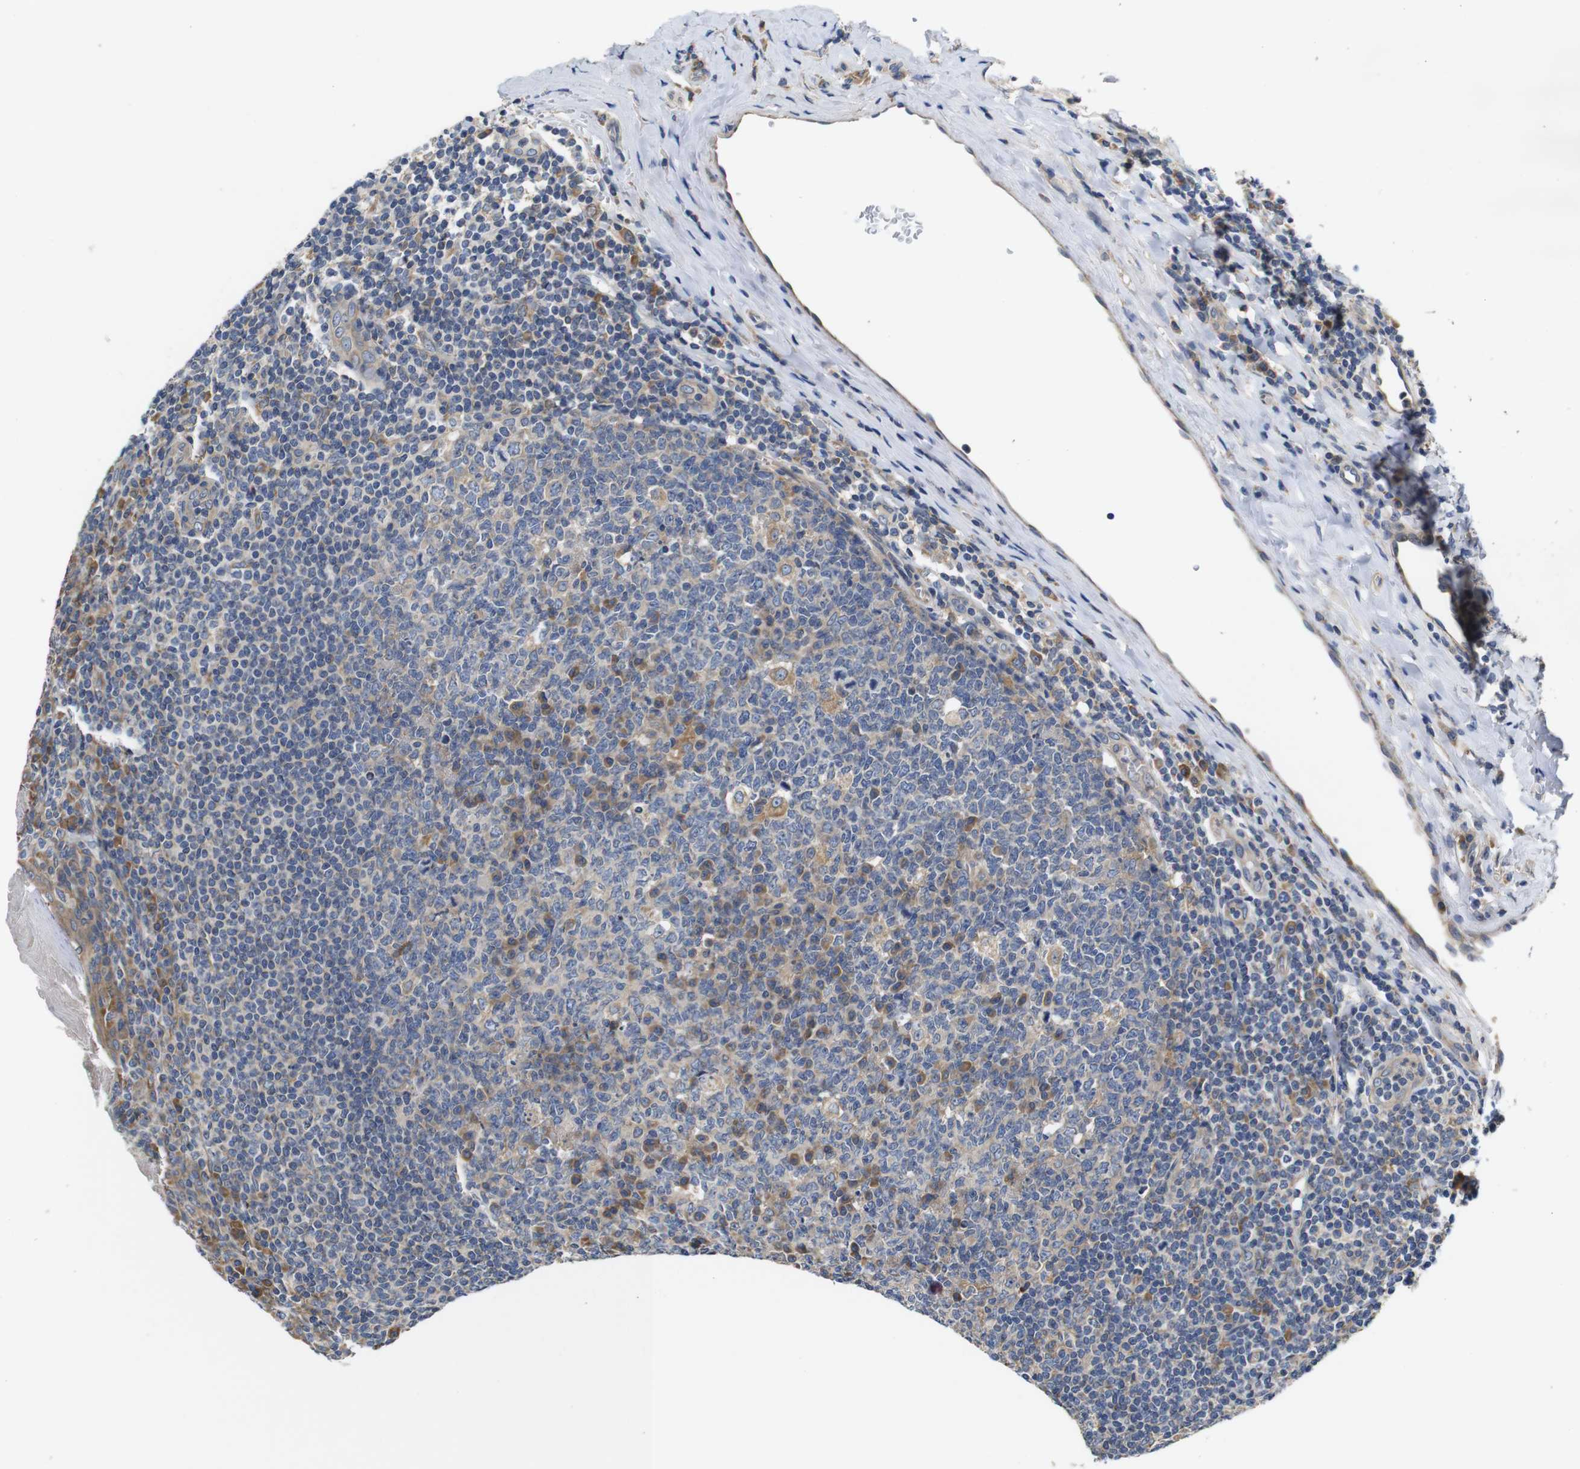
{"staining": {"intensity": "weak", "quantity": "<25%", "location": "cytoplasmic/membranous"}, "tissue": "tonsil", "cell_type": "Germinal center cells", "image_type": "normal", "snomed": [{"axis": "morphology", "description": "Normal tissue, NOS"}, {"axis": "topography", "description": "Tonsil"}], "caption": "Immunohistochemistry of benign tonsil reveals no expression in germinal center cells.", "gene": "MARCHF7", "patient": {"sex": "male", "age": 31}}